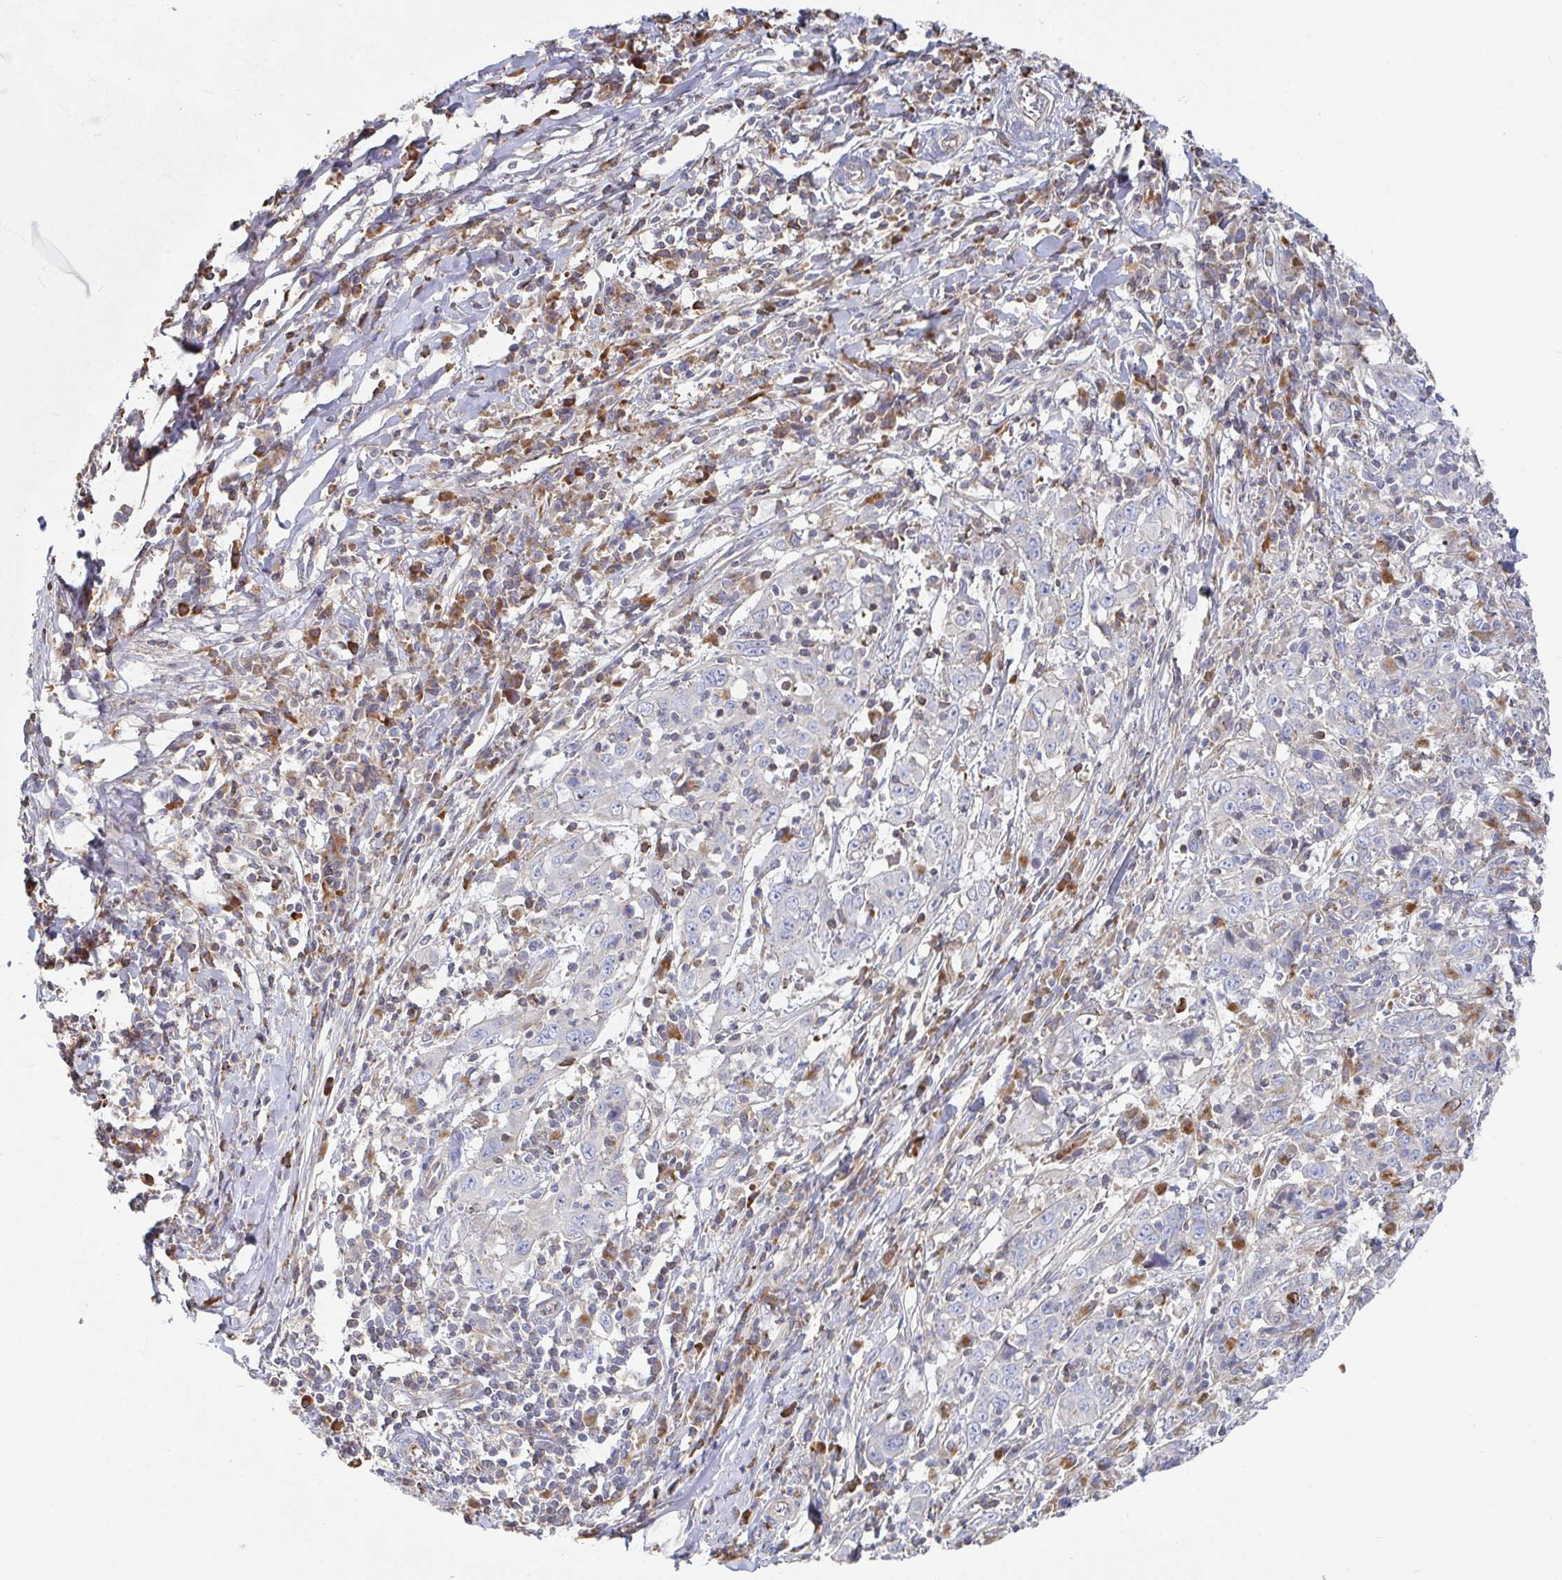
{"staining": {"intensity": "negative", "quantity": "none", "location": "none"}, "tissue": "cervical cancer", "cell_type": "Tumor cells", "image_type": "cancer", "snomed": [{"axis": "morphology", "description": "Squamous cell carcinoma, NOS"}, {"axis": "topography", "description": "Cervix"}], "caption": "Immunohistochemical staining of cervical squamous cell carcinoma shows no significant positivity in tumor cells.", "gene": "IRAK2", "patient": {"sex": "female", "age": 46}}